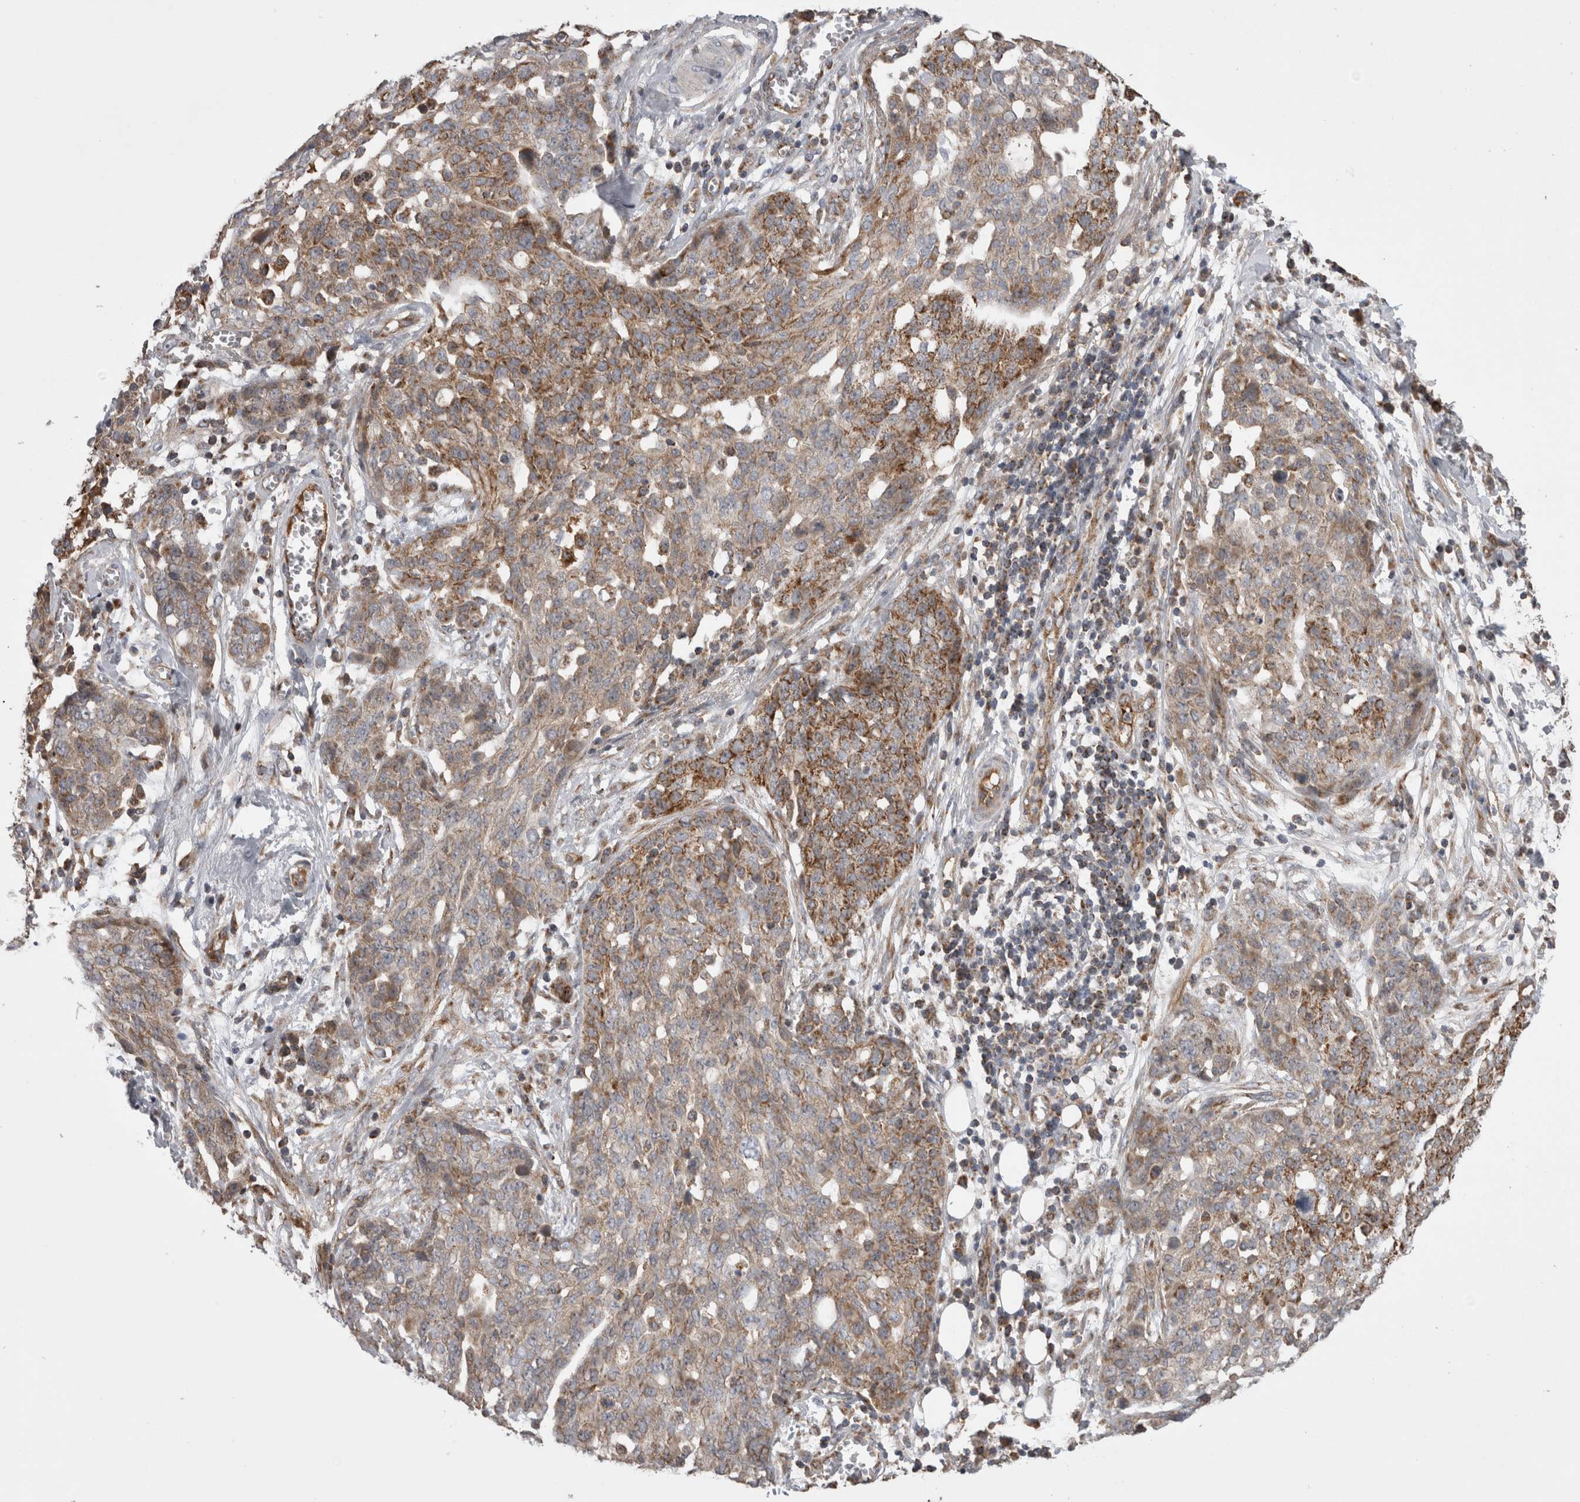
{"staining": {"intensity": "moderate", "quantity": ">75%", "location": "cytoplasmic/membranous"}, "tissue": "ovarian cancer", "cell_type": "Tumor cells", "image_type": "cancer", "snomed": [{"axis": "morphology", "description": "Cystadenocarcinoma, serous, NOS"}, {"axis": "topography", "description": "Soft tissue"}, {"axis": "topography", "description": "Ovary"}], "caption": "A brown stain highlights moderate cytoplasmic/membranous staining of a protein in ovarian cancer tumor cells.", "gene": "DARS2", "patient": {"sex": "female", "age": 57}}